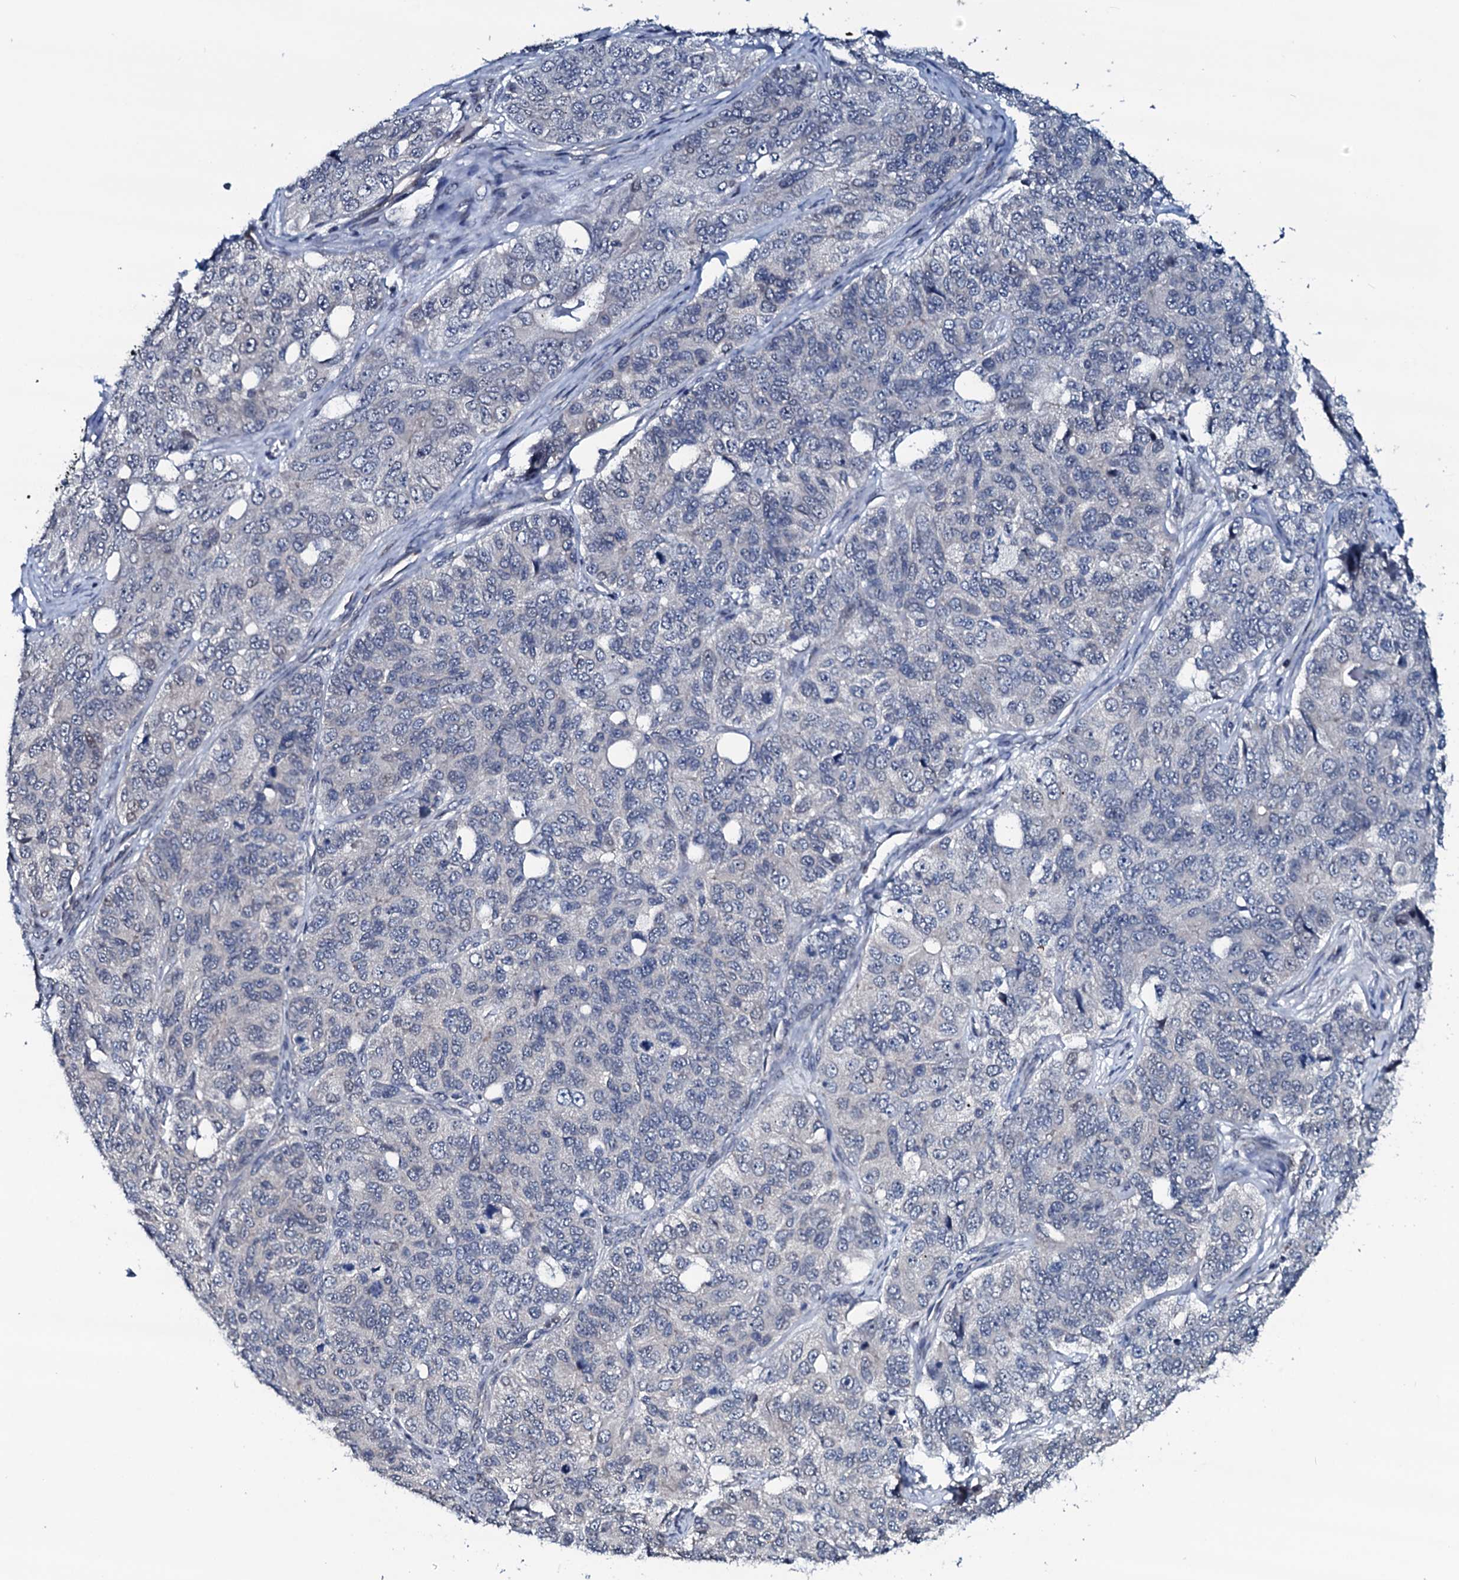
{"staining": {"intensity": "negative", "quantity": "none", "location": "none"}, "tissue": "ovarian cancer", "cell_type": "Tumor cells", "image_type": "cancer", "snomed": [{"axis": "morphology", "description": "Carcinoma, endometroid"}, {"axis": "topography", "description": "Ovary"}], "caption": "Ovarian endometroid carcinoma was stained to show a protein in brown. There is no significant expression in tumor cells.", "gene": "OGFOD2", "patient": {"sex": "female", "age": 51}}